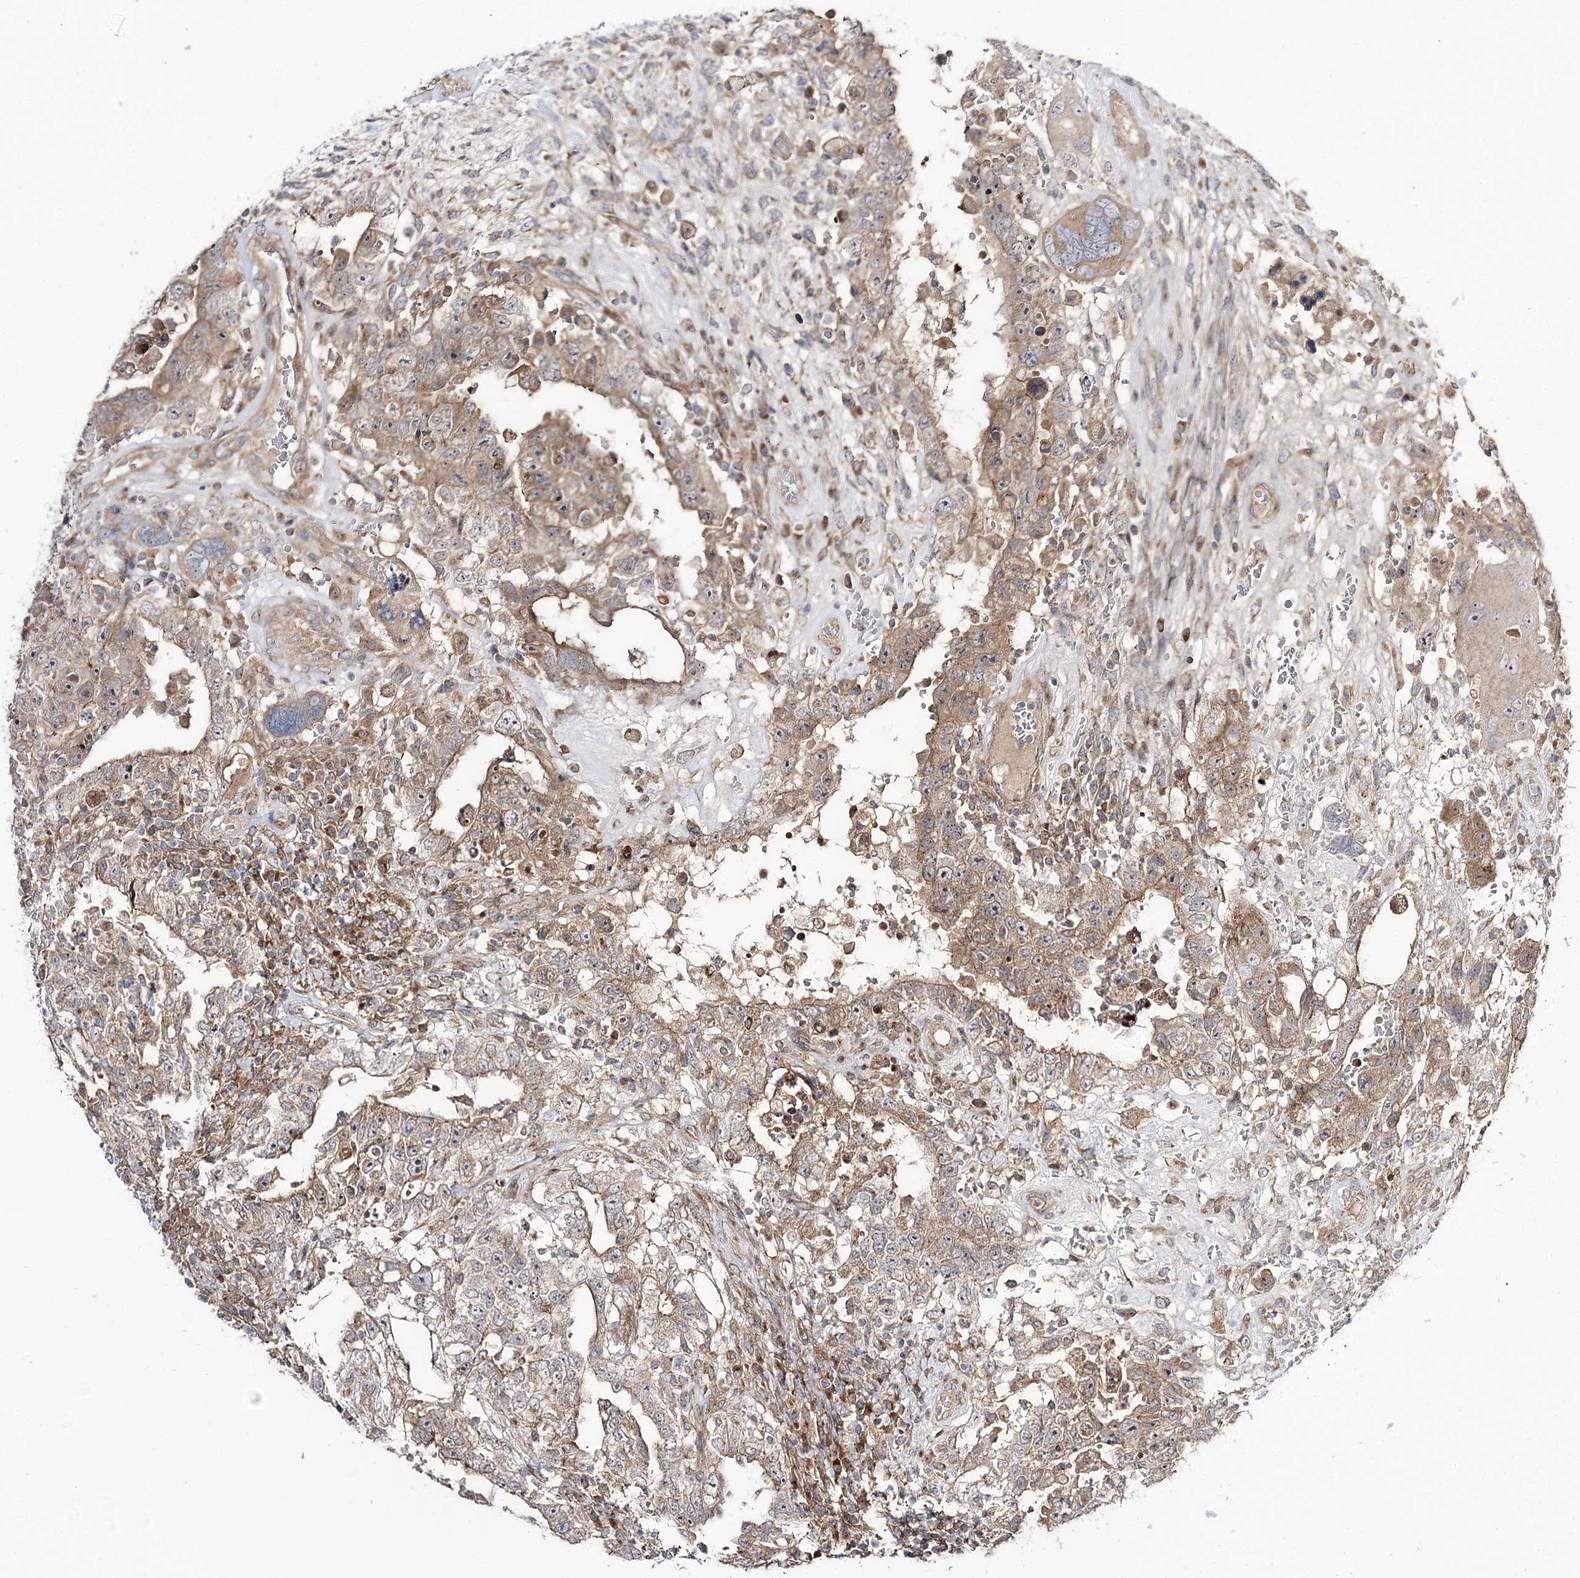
{"staining": {"intensity": "moderate", "quantity": ">75%", "location": "cytoplasmic/membranous"}, "tissue": "testis cancer", "cell_type": "Tumor cells", "image_type": "cancer", "snomed": [{"axis": "morphology", "description": "Carcinoma, Embryonal, NOS"}, {"axis": "topography", "description": "Testis"}], "caption": "Moderate cytoplasmic/membranous staining is identified in approximately >75% of tumor cells in testis cancer. The staining was performed using DAB (3,3'-diaminobenzidine) to visualize the protein expression in brown, while the nuclei were stained in blue with hematoxylin (Magnification: 20x).", "gene": "C11orf80", "patient": {"sex": "male", "age": 26}}